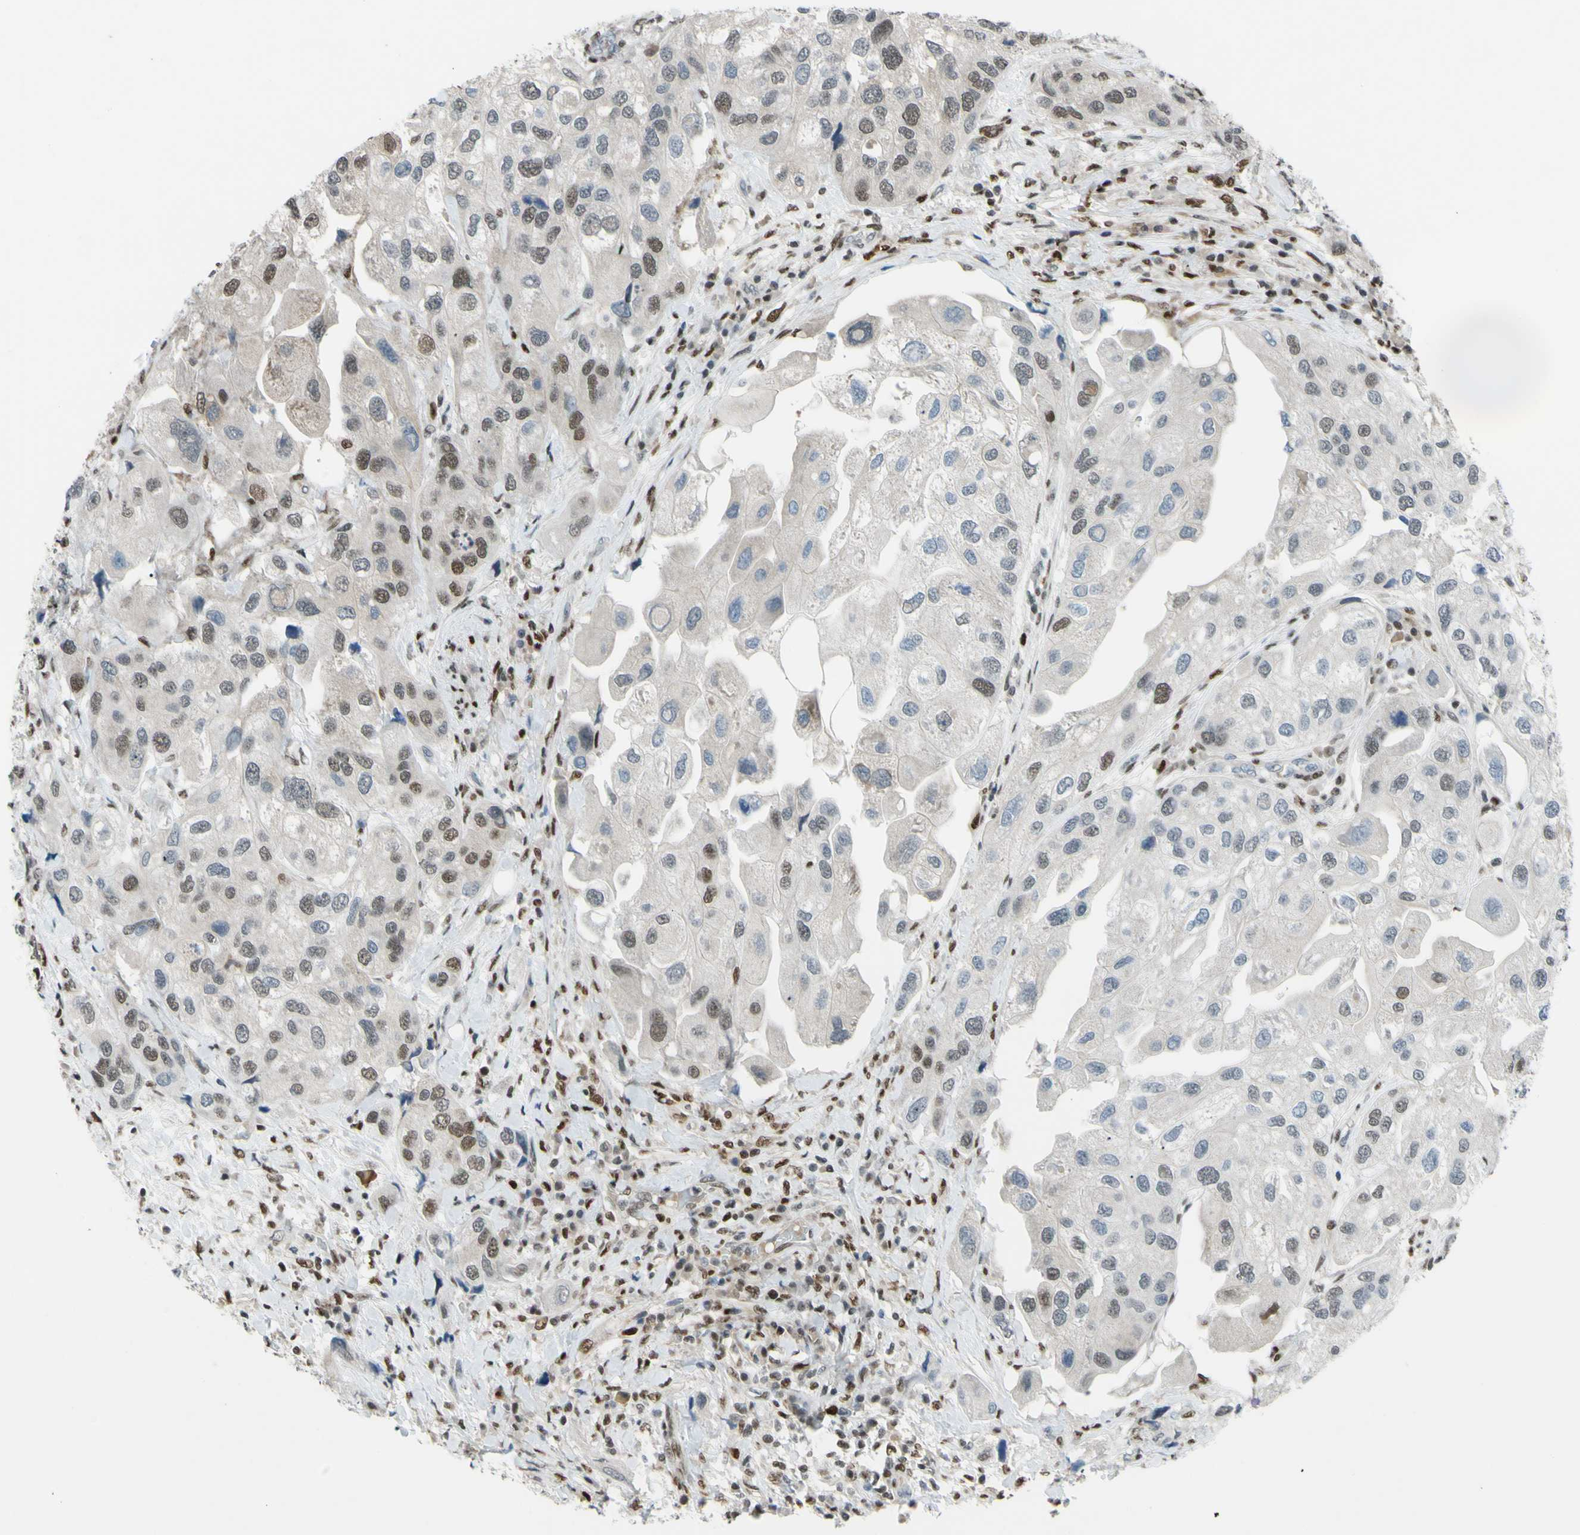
{"staining": {"intensity": "moderate", "quantity": "25%-75%", "location": "cytoplasmic/membranous,nuclear"}, "tissue": "urothelial cancer", "cell_type": "Tumor cells", "image_type": "cancer", "snomed": [{"axis": "morphology", "description": "Urothelial carcinoma, High grade"}, {"axis": "topography", "description": "Urinary bladder"}], "caption": "DAB immunohistochemical staining of high-grade urothelial carcinoma displays moderate cytoplasmic/membranous and nuclear protein staining in approximately 25%-75% of tumor cells.", "gene": "FKBP5", "patient": {"sex": "female", "age": 64}}